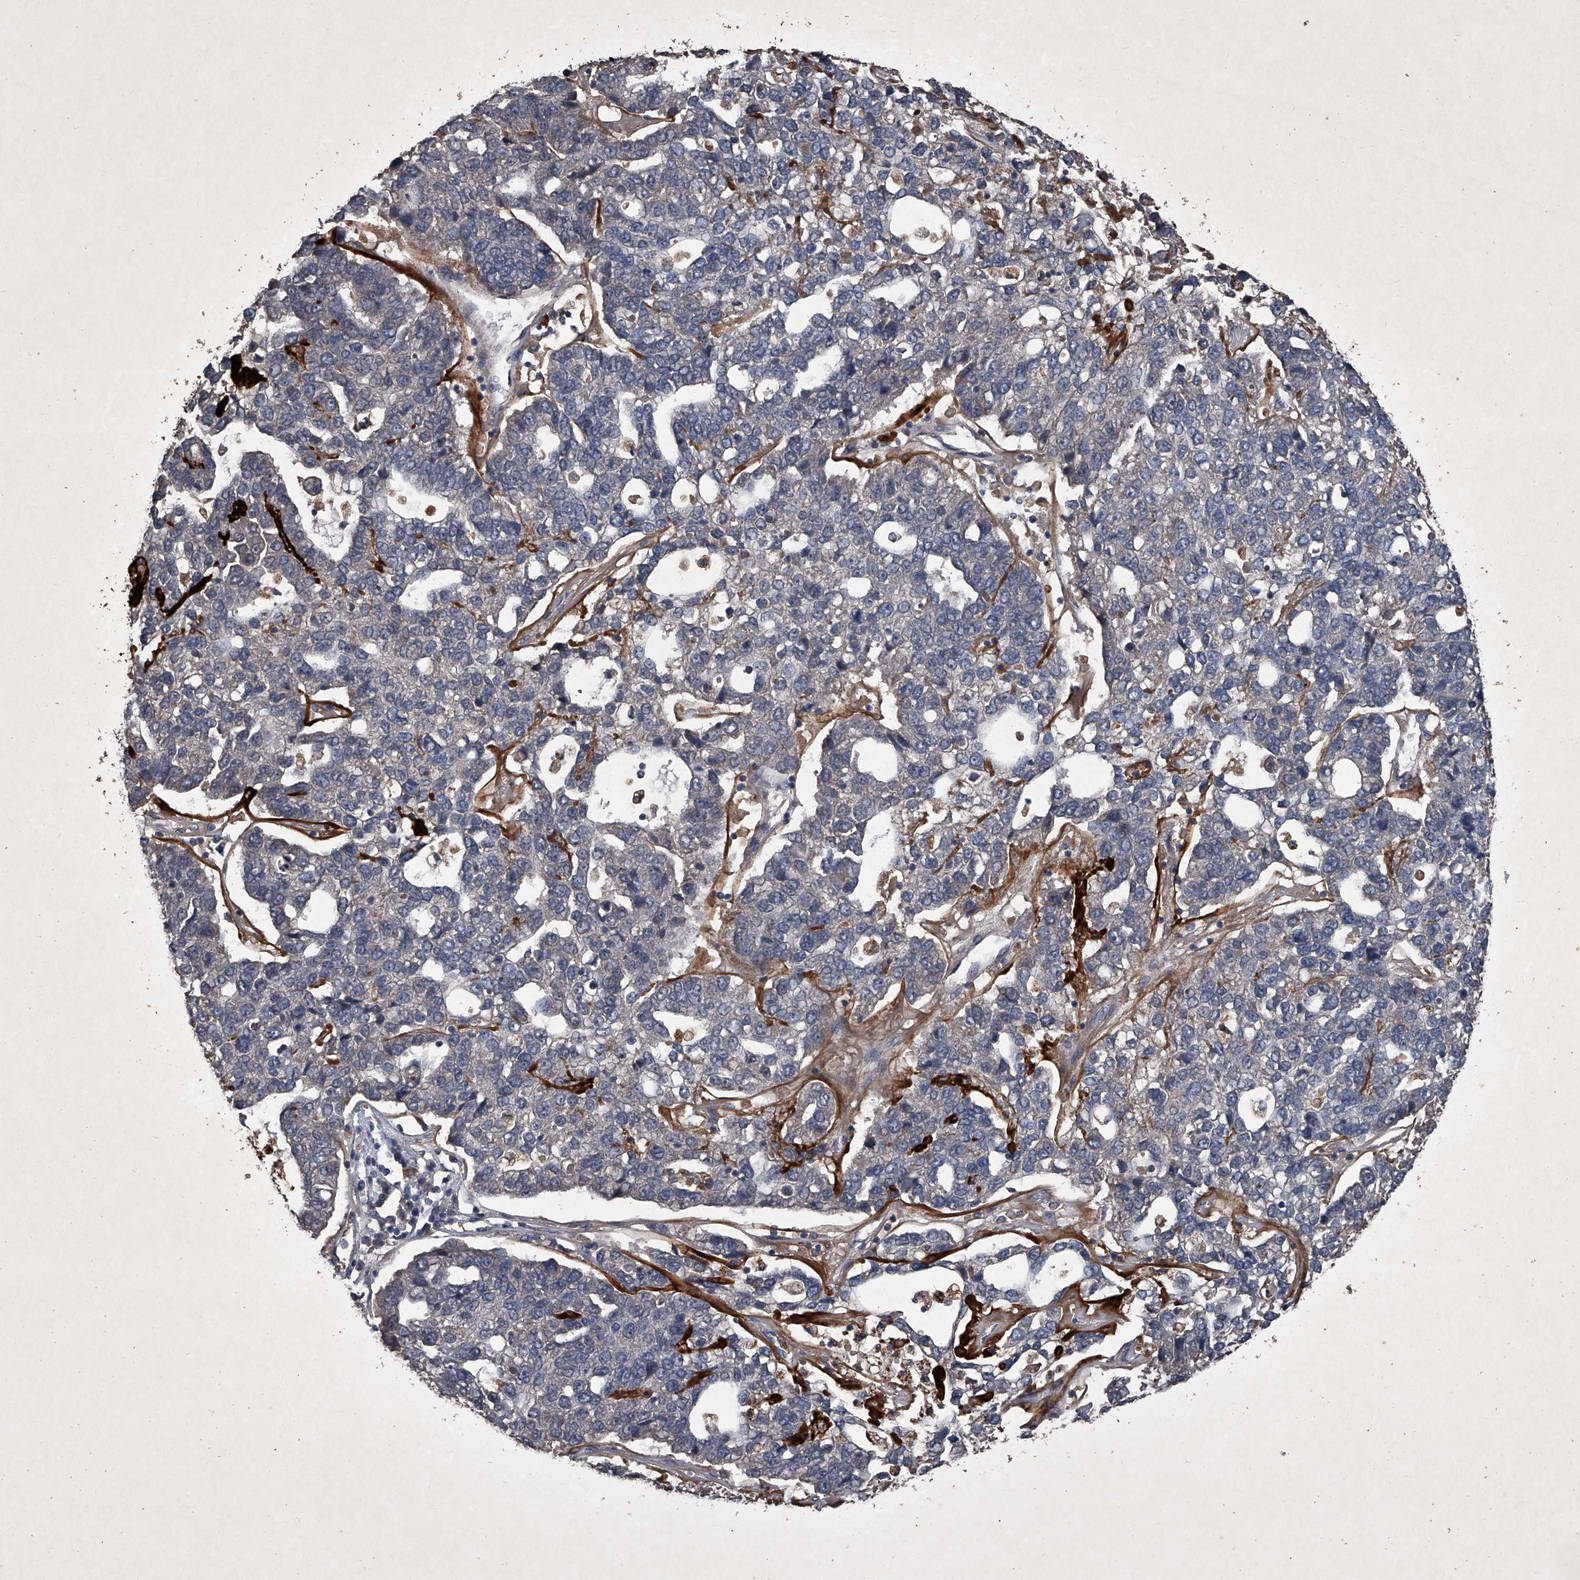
{"staining": {"intensity": "negative", "quantity": "none", "location": "none"}, "tissue": "pancreatic cancer", "cell_type": "Tumor cells", "image_type": "cancer", "snomed": [{"axis": "morphology", "description": "Adenocarcinoma, NOS"}, {"axis": "topography", "description": "Pancreas"}], "caption": "Tumor cells show no significant protein expression in pancreatic cancer (adenocarcinoma).", "gene": "MAPKAP1", "patient": {"sex": "female", "age": 61}}